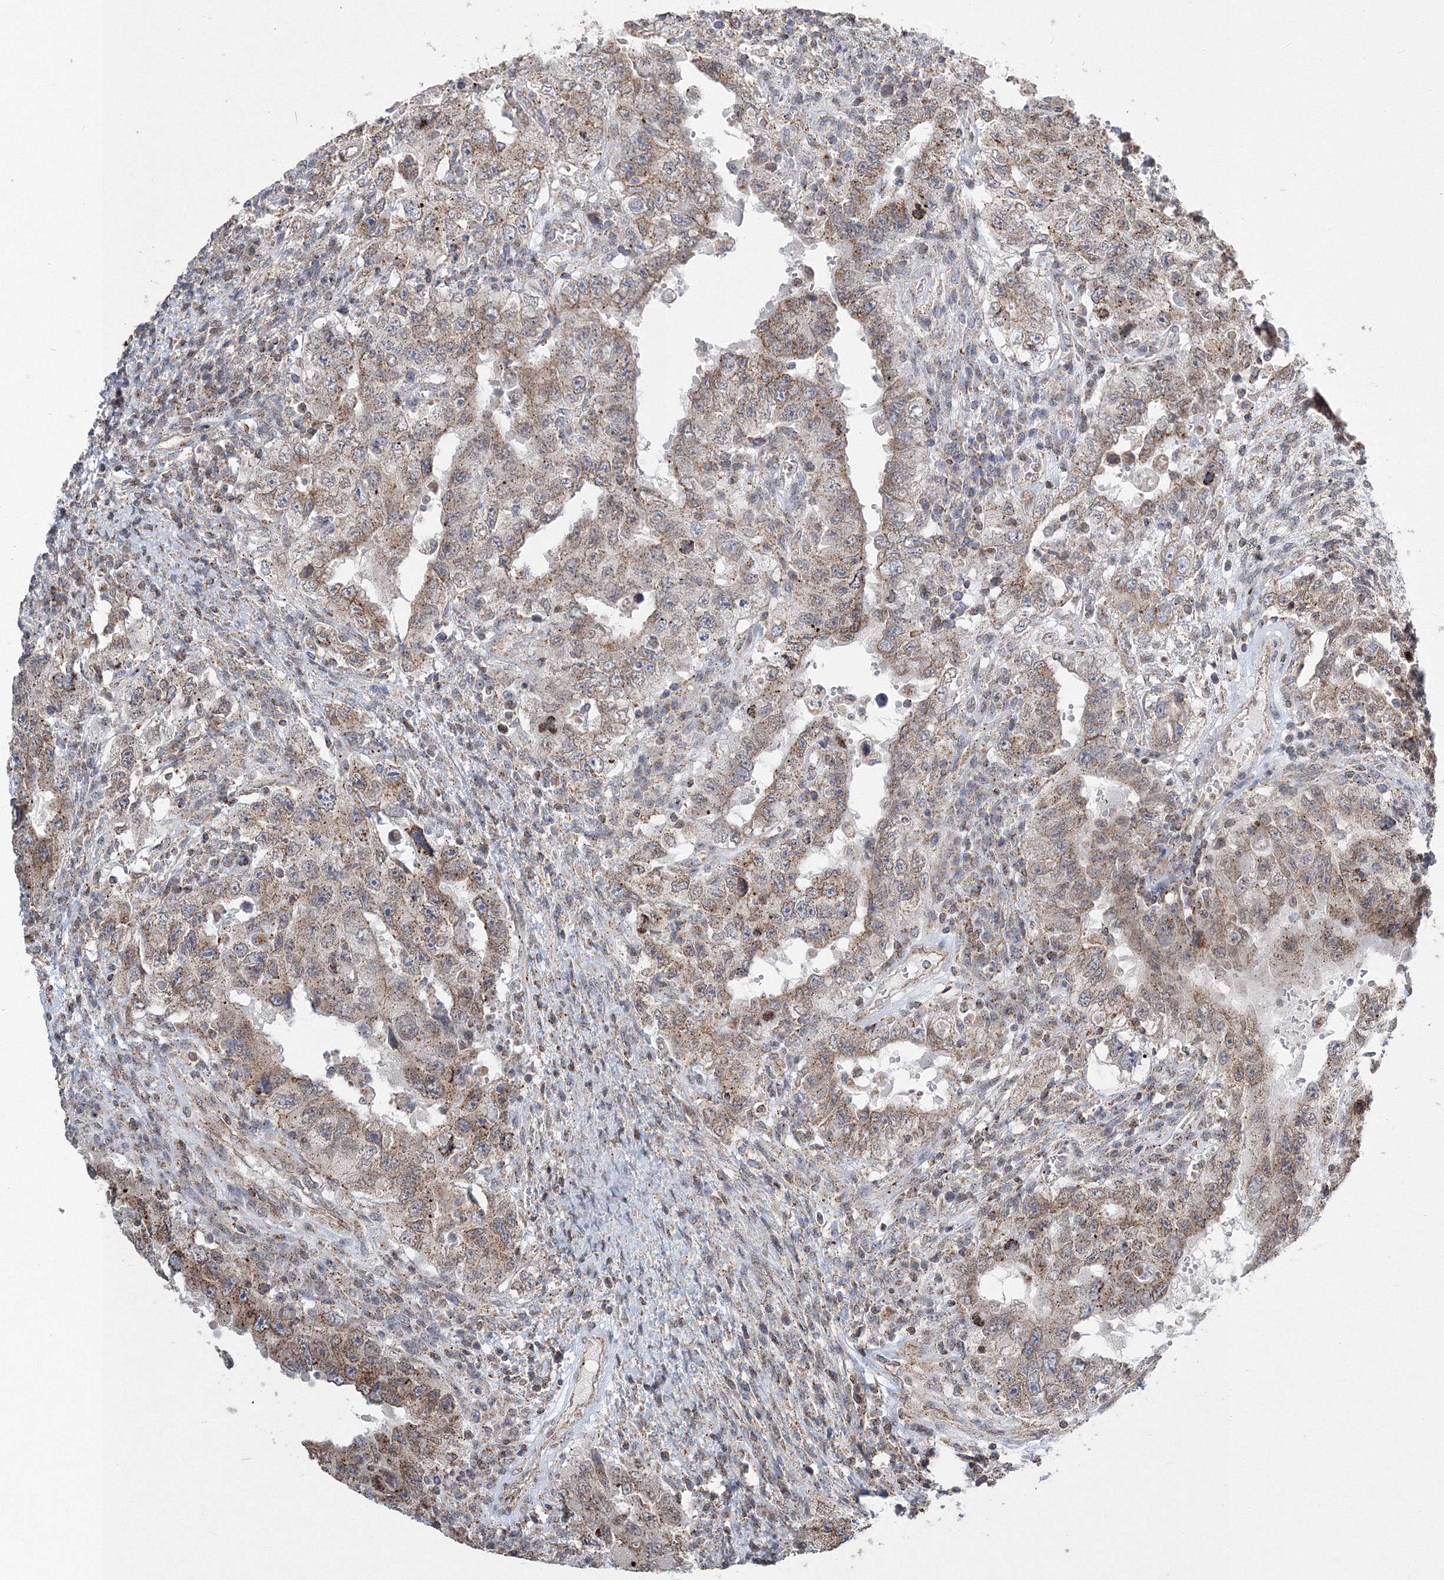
{"staining": {"intensity": "moderate", "quantity": "<25%", "location": "cytoplasmic/membranous"}, "tissue": "testis cancer", "cell_type": "Tumor cells", "image_type": "cancer", "snomed": [{"axis": "morphology", "description": "Carcinoma, Embryonal, NOS"}, {"axis": "topography", "description": "Testis"}], "caption": "Immunohistochemical staining of human testis cancer (embryonal carcinoma) shows low levels of moderate cytoplasmic/membranous protein staining in about <25% of tumor cells. (DAB (3,3'-diaminobenzidine) IHC with brightfield microscopy, high magnification).", "gene": "AASDH", "patient": {"sex": "male", "age": 26}}